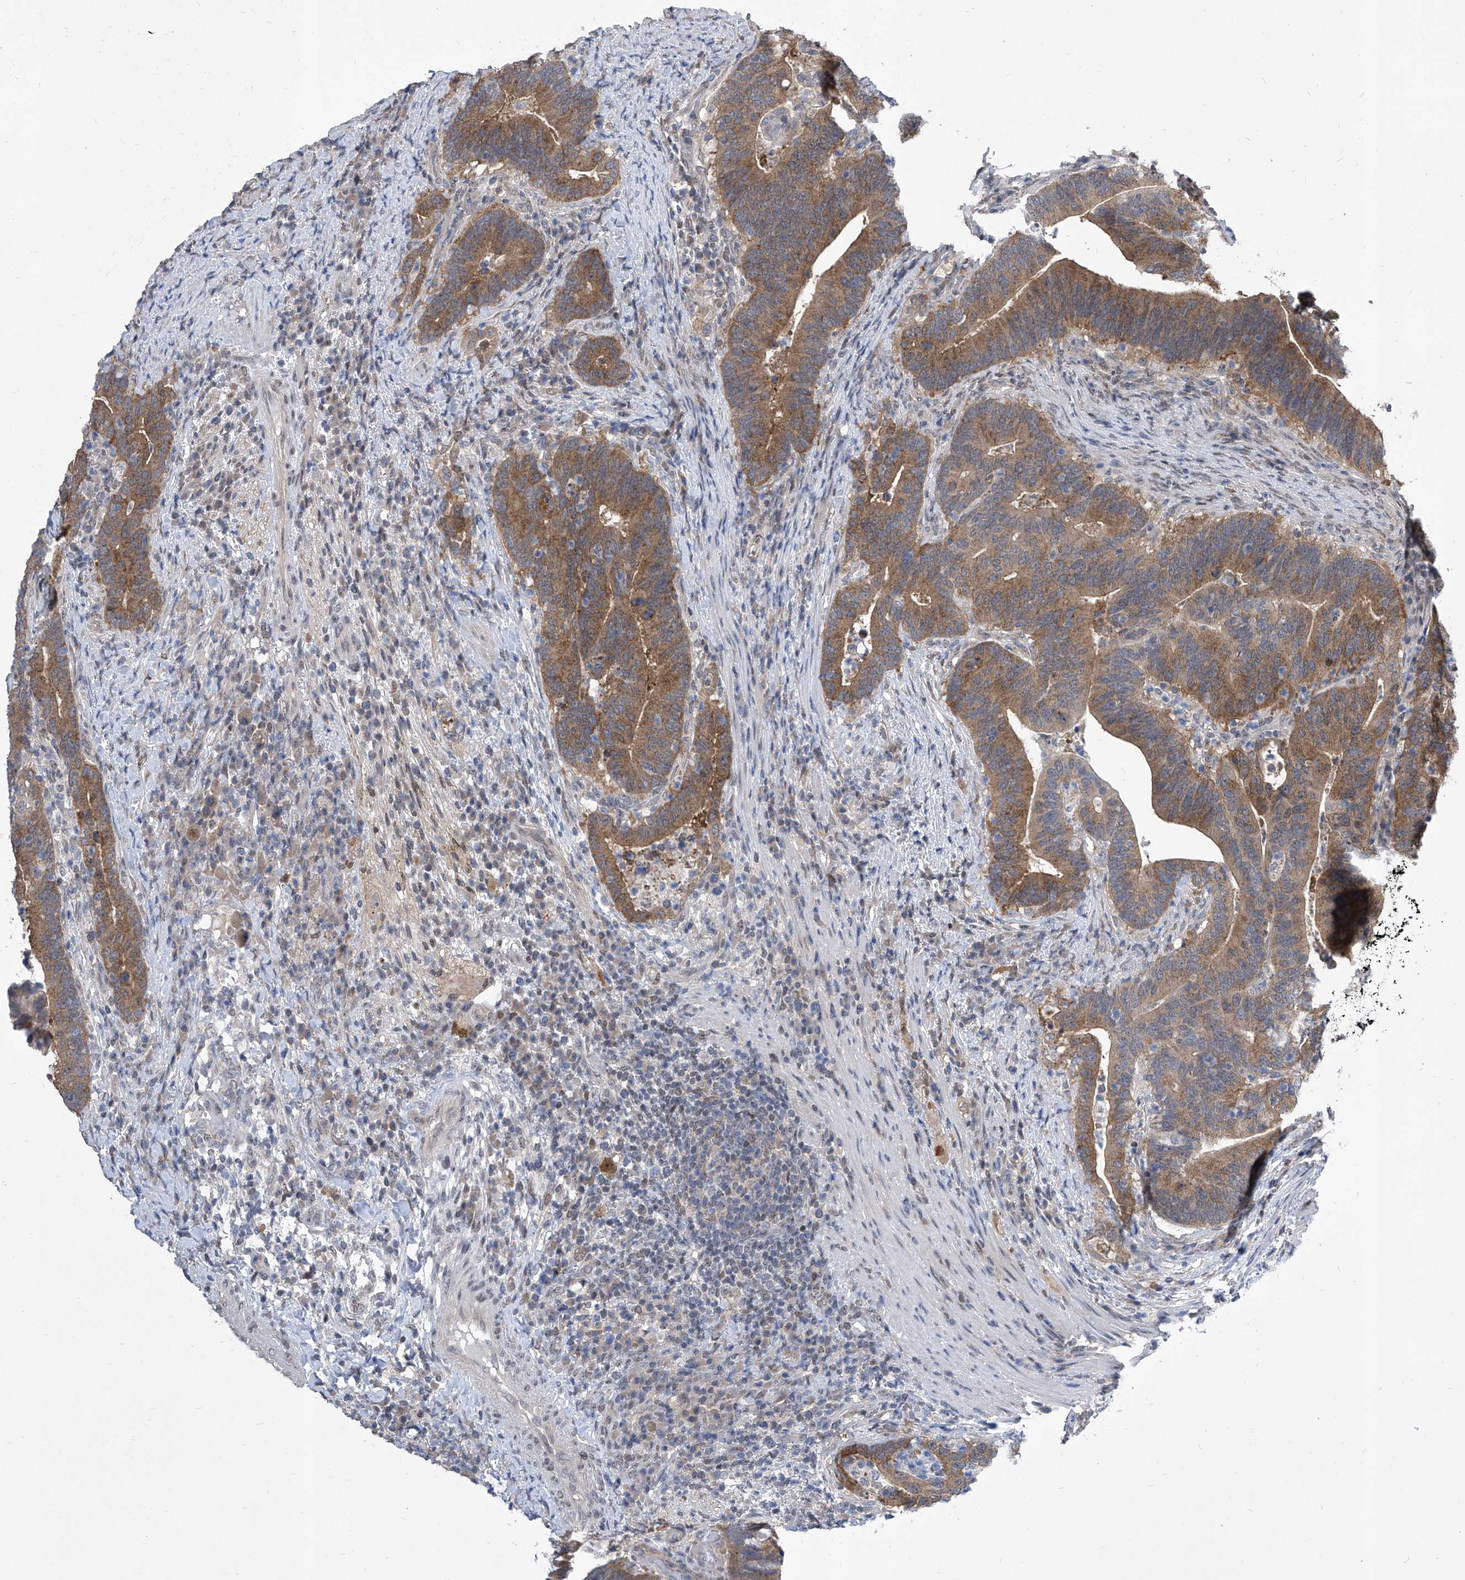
{"staining": {"intensity": "moderate", "quantity": ">75%", "location": "cytoplasmic/membranous"}, "tissue": "colorectal cancer", "cell_type": "Tumor cells", "image_type": "cancer", "snomed": [{"axis": "morphology", "description": "Adenocarcinoma, NOS"}, {"axis": "topography", "description": "Colon"}], "caption": "Moderate cytoplasmic/membranous positivity is seen in about >75% of tumor cells in colorectal cancer.", "gene": "CETN2", "patient": {"sex": "female", "age": 66}}